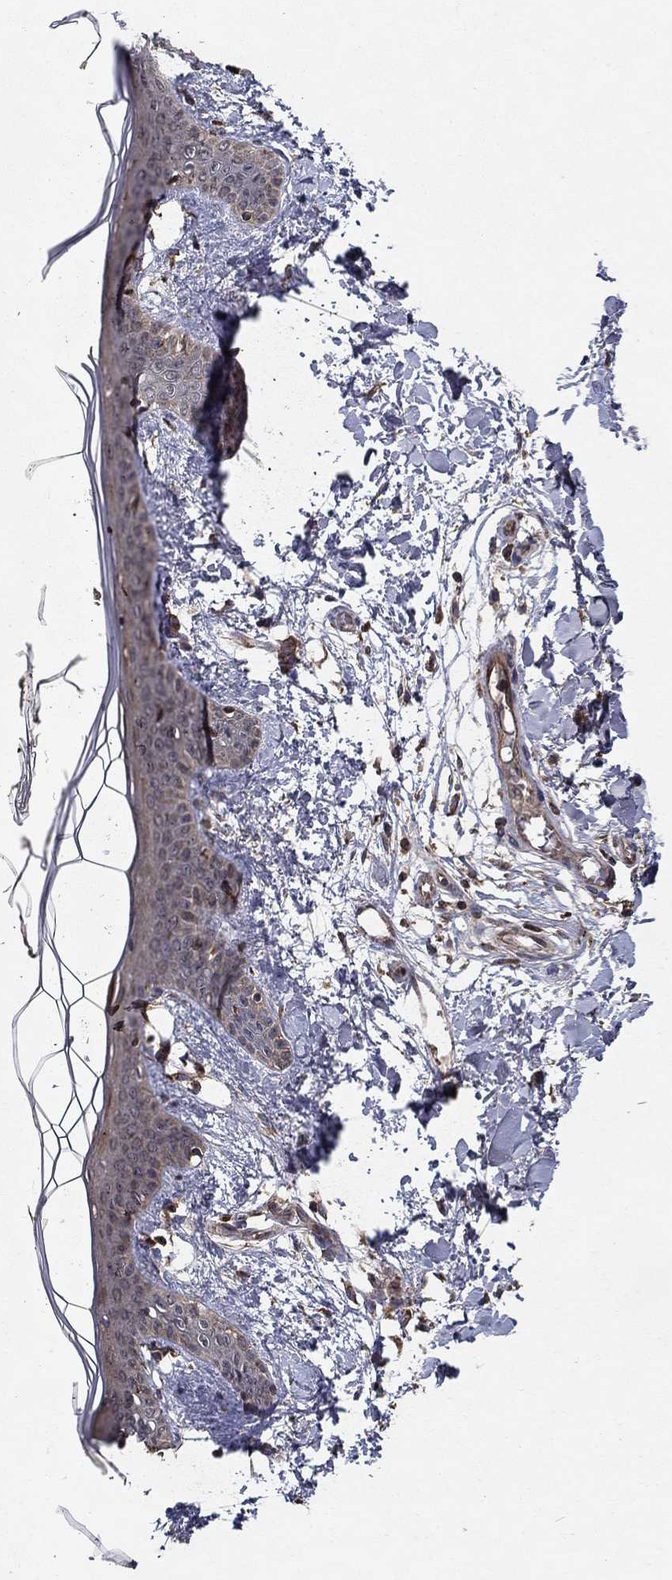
{"staining": {"intensity": "strong", "quantity": ">75%", "location": "cytoplasmic/membranous,nuclear"}, "tissue": "skin", "cell_type": "Fibroblasts", "image_type": "normal", "snomed": [{"axis": "morphology", "description": "Normal tissue, NOS"}, {"axis": "topography", "description": "Skin"}], "caption": "High-magnification brightfield microscopy of unremarkable skin stained with DAB (brown) and counterstained with hematoxylin (blue). fibroblasts exhibit strong cytoplasmic/membranous,nuclear positivity is identified in about>75% of cells.", "gene": "BABAM2", "patient": {"sex": "female", "age": 34}}